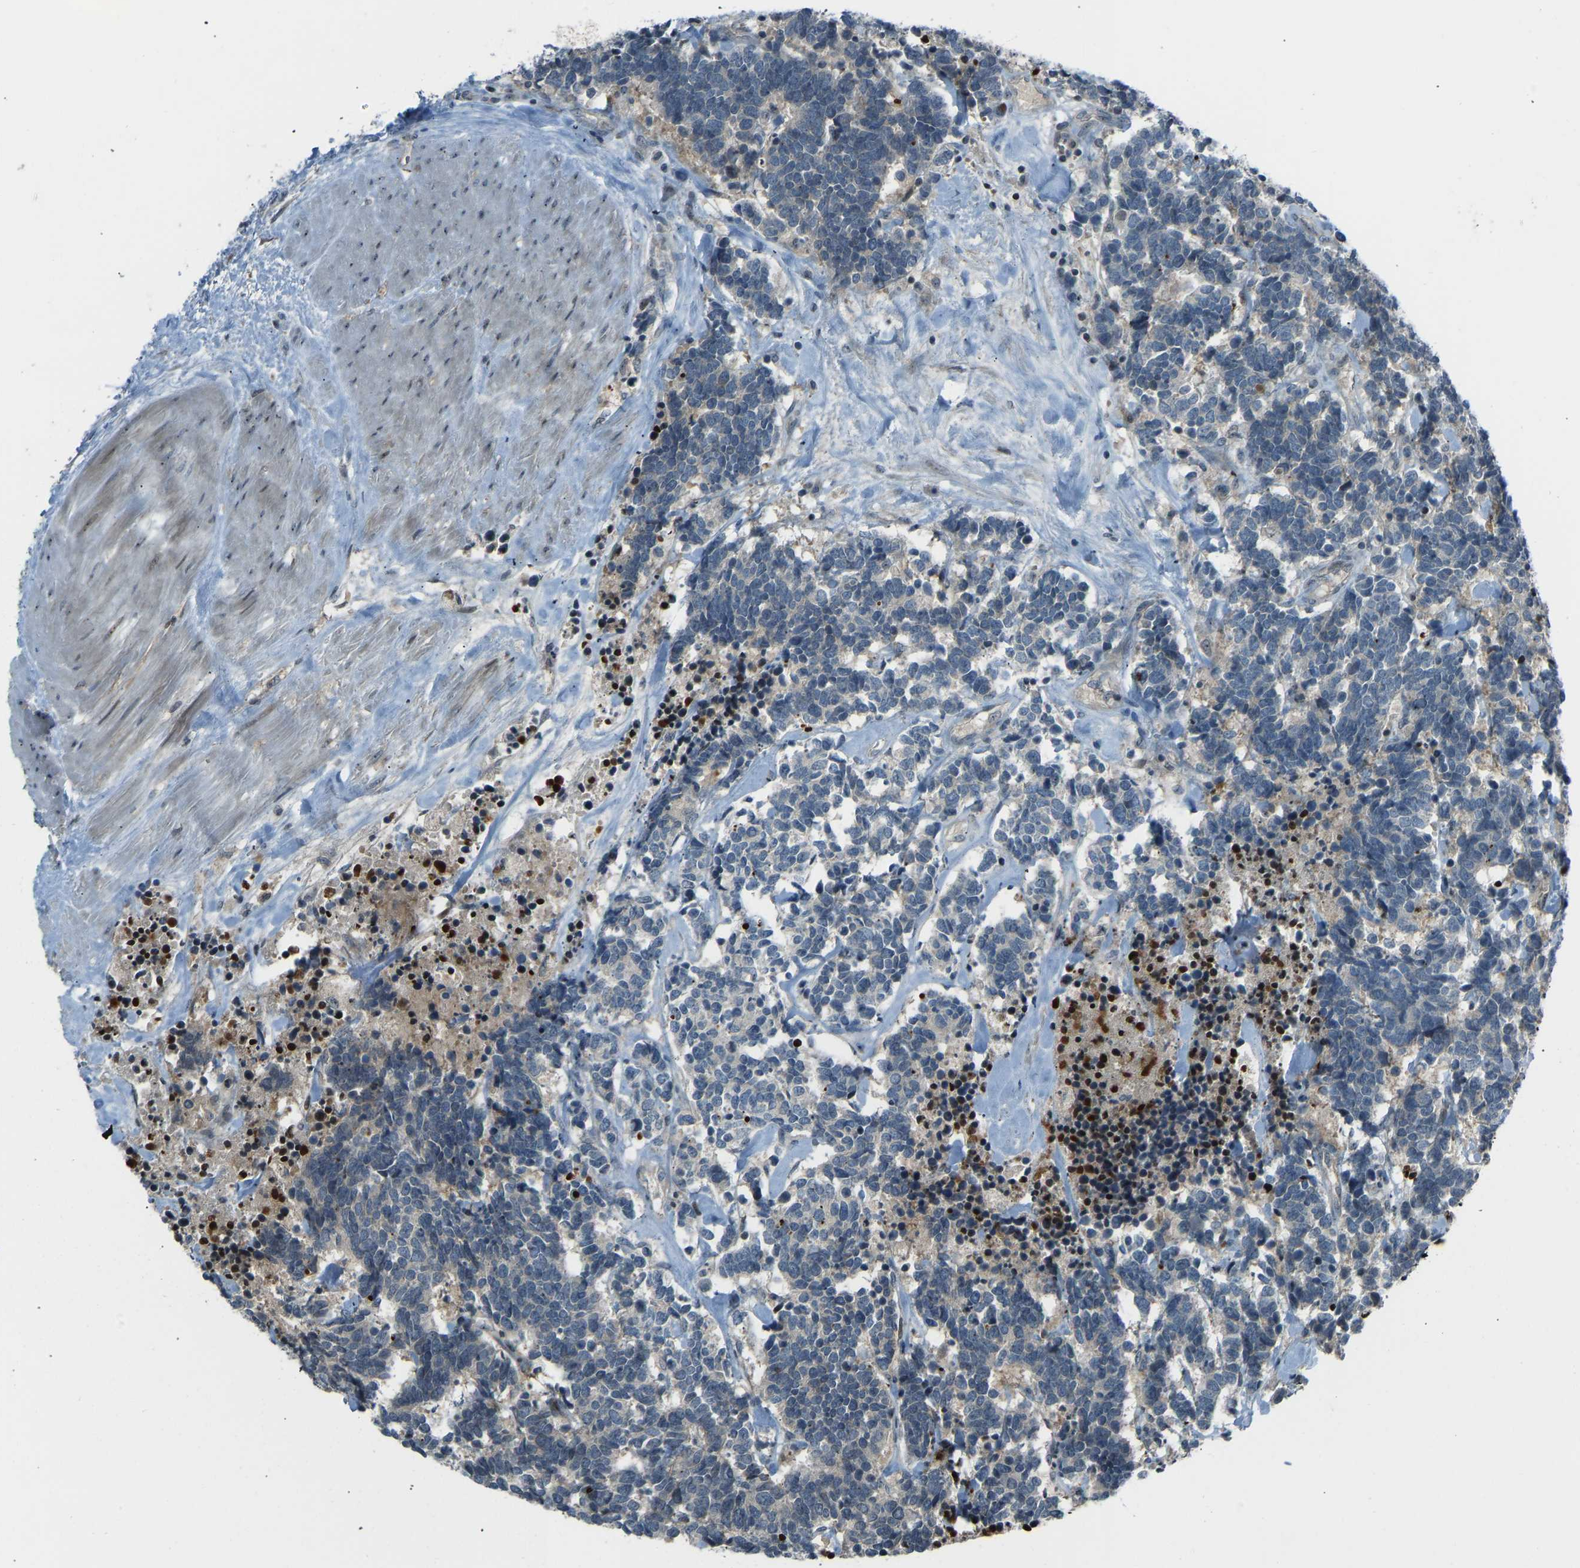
{"staining": {"intensity": "negative", "quantity": "none", "location": "none"}, "tissue": "carcinoid", "cell_type": "Tumor cells", "image_type": "cancer", "snomed": [{"axis": "morphology", "description": "Carcinoma, NOS"}, {"axis": "morphology", "description": "Carcinoid, malignant, NOS"}, {"axis": "topography", "description": "Urinary bladder"}], "caption": "Image shows no protein positivity in tumor cells of carcinoid tissue. Brightfield microscopy of immunohistochemistry (IHC) stained with DAB (brown) and hematoxylin (blue), captured at high magnification.", "gene": "SVOPL", "patient": {"sex": "male", "age": 57}}